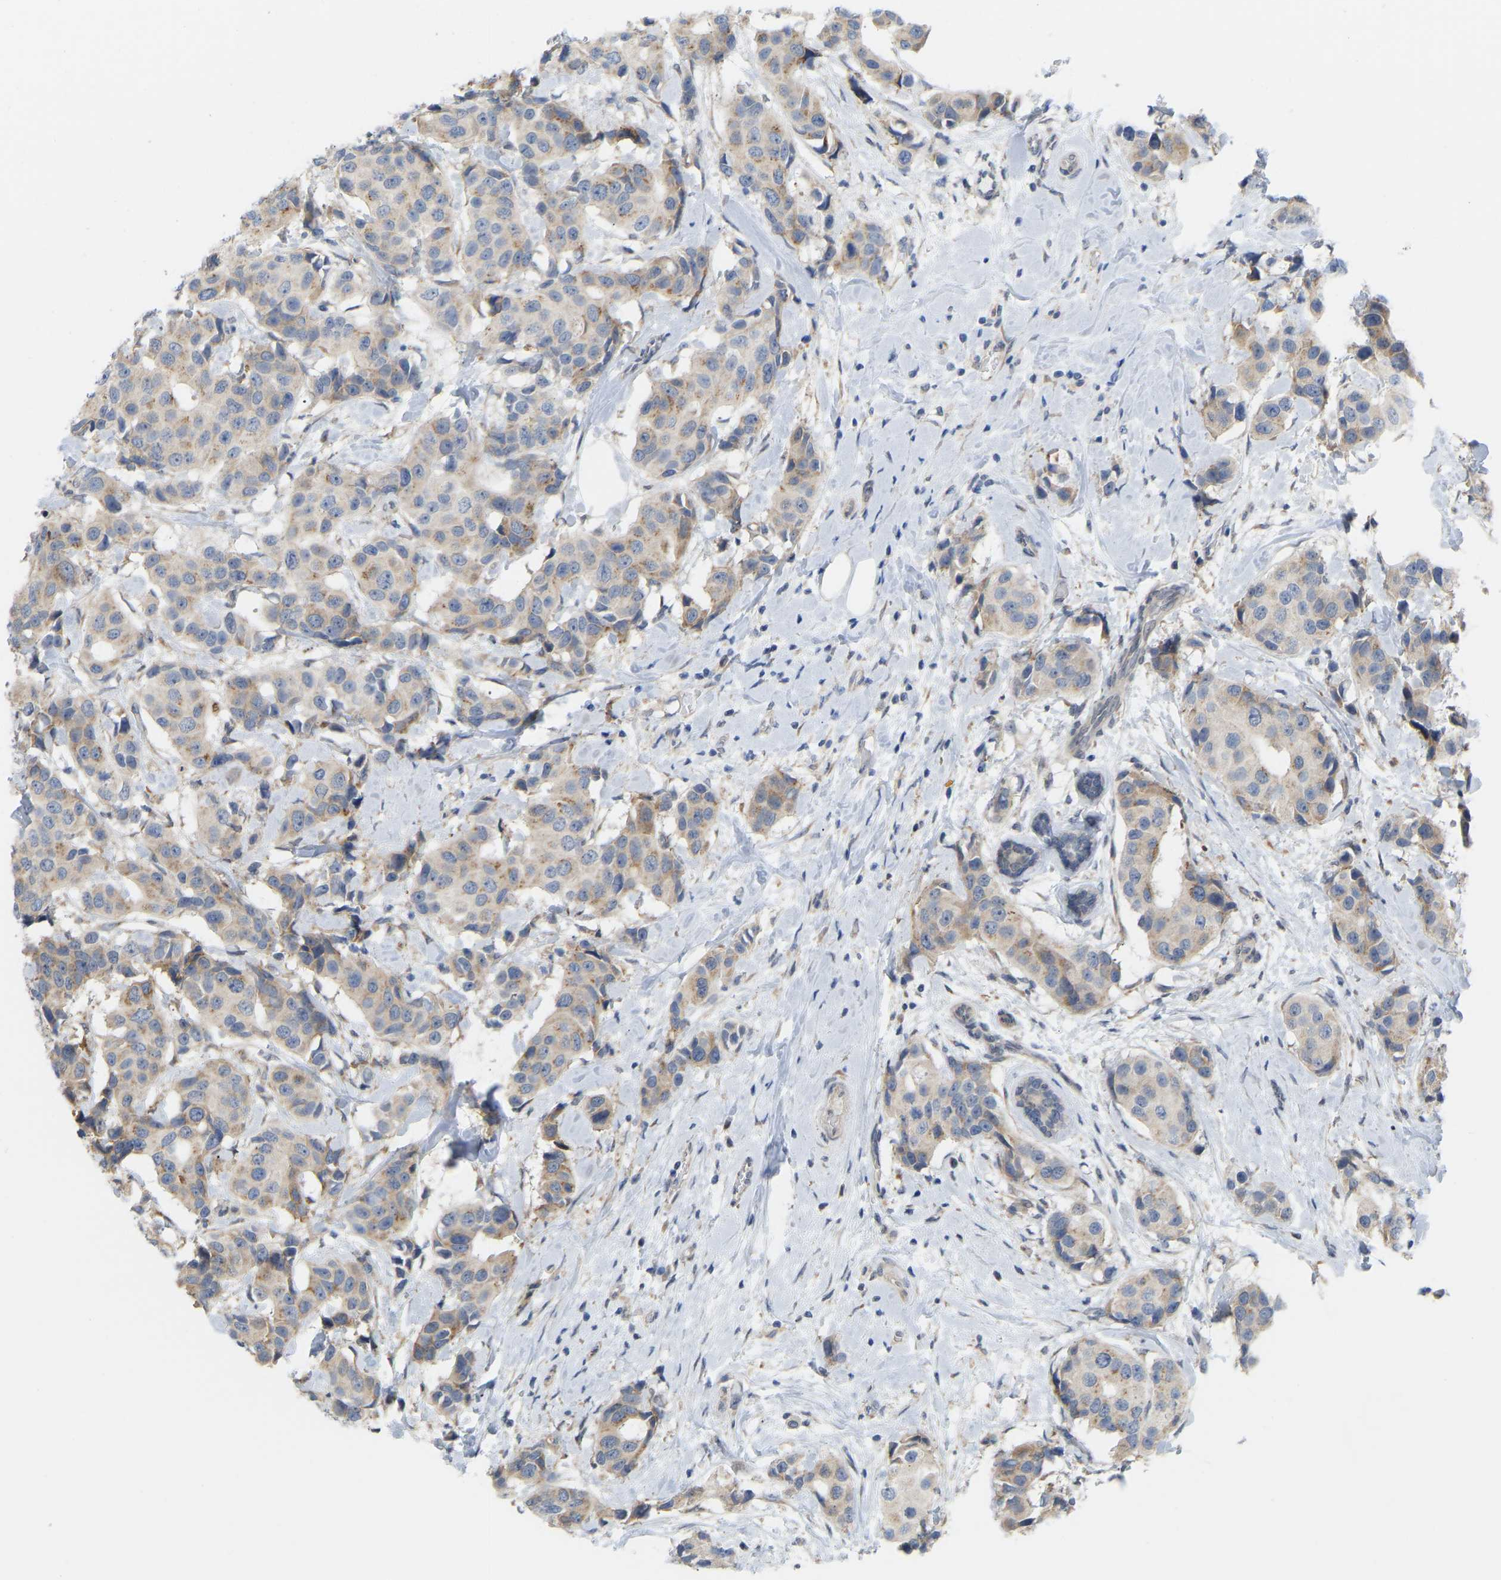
{"staining": {"intensity": "moderate", "quantity": "<25%", "location": "cytoplasmic/membranous"}, "tissue": "breast cancer", "cell_type": "Tumor cells", "image_type": "cancer", "snomed": [{"axis": "morphology", "description": "Normal tissue, NOS"}, {"axis": "morphology", "description": "Duct carcinoma"}, {"axis": "topography", "description": "Breast"}], "caption": "Immunohistochemical staining of human breast invasive ductal carcinoma reveals low levels of moderate cytoplasmic/membranous expression in about <25% of tumor cells.", "gene": "BEND3", "patient": {"sex": "female", "age": 39}}